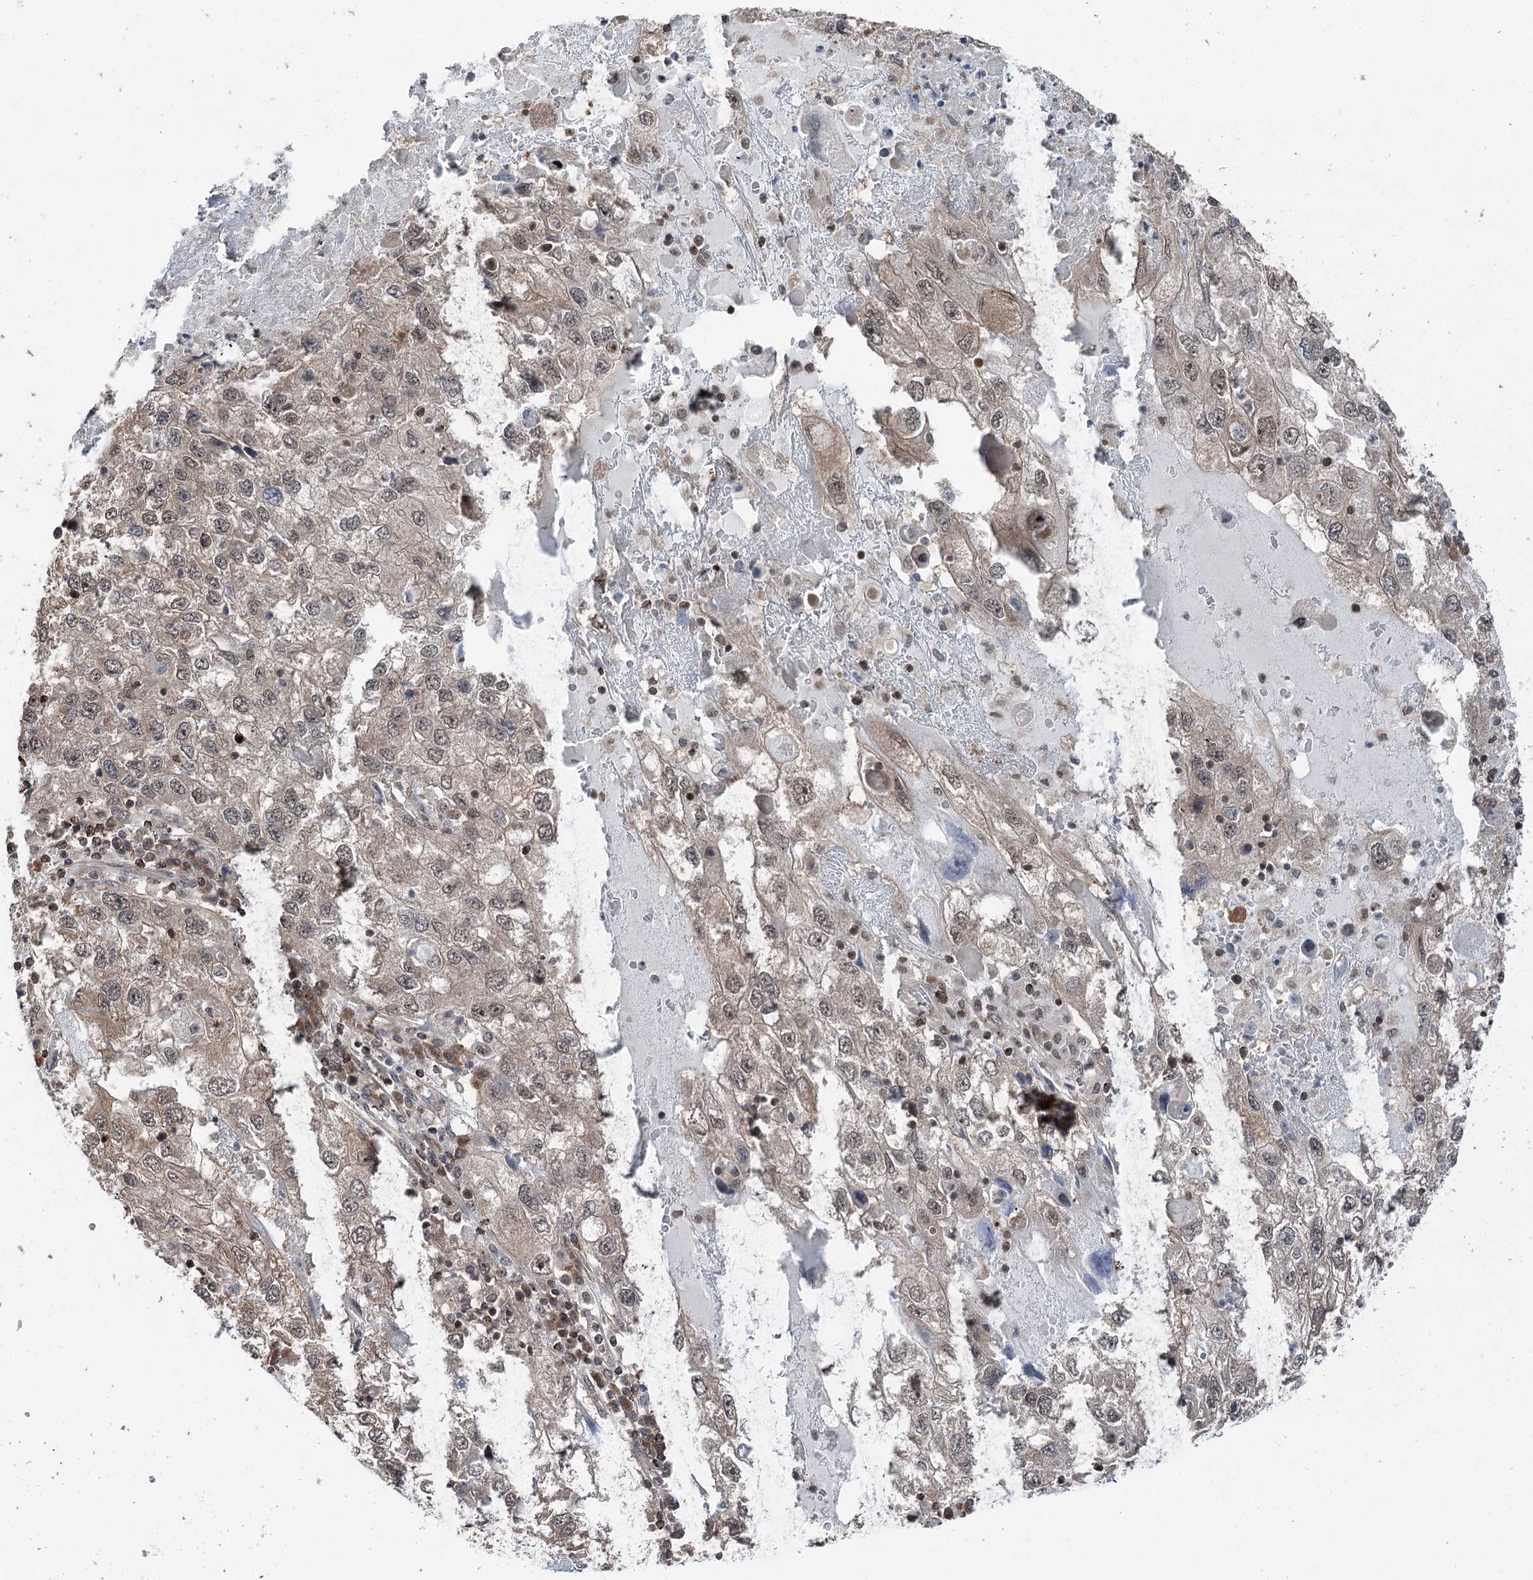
{"staining": {"intensity": "moderate", "quantity": ">75%", "location": "nuclear"}, "tissue": "endometrial cancer", "cell_type": "Tumor cells", "image_type": "cancer", "snomed": [{"axis": "morphology", "description": "Adenocarcinoma, NOS"}, {"axis": "topography", "description": "Endometrium"}], "caption": "Immunohistochemistry (IHC) micrograph of neoplastic tissue: endometrial cancer stained using immunohistochemistry demonstrates medium levels of moderate protein expression localized specifically in the nuclear of tumor cells, appearing as a nuclear brown color.", "gene": "CCSER2", "patient": {"sex": "female", "age": 49}}